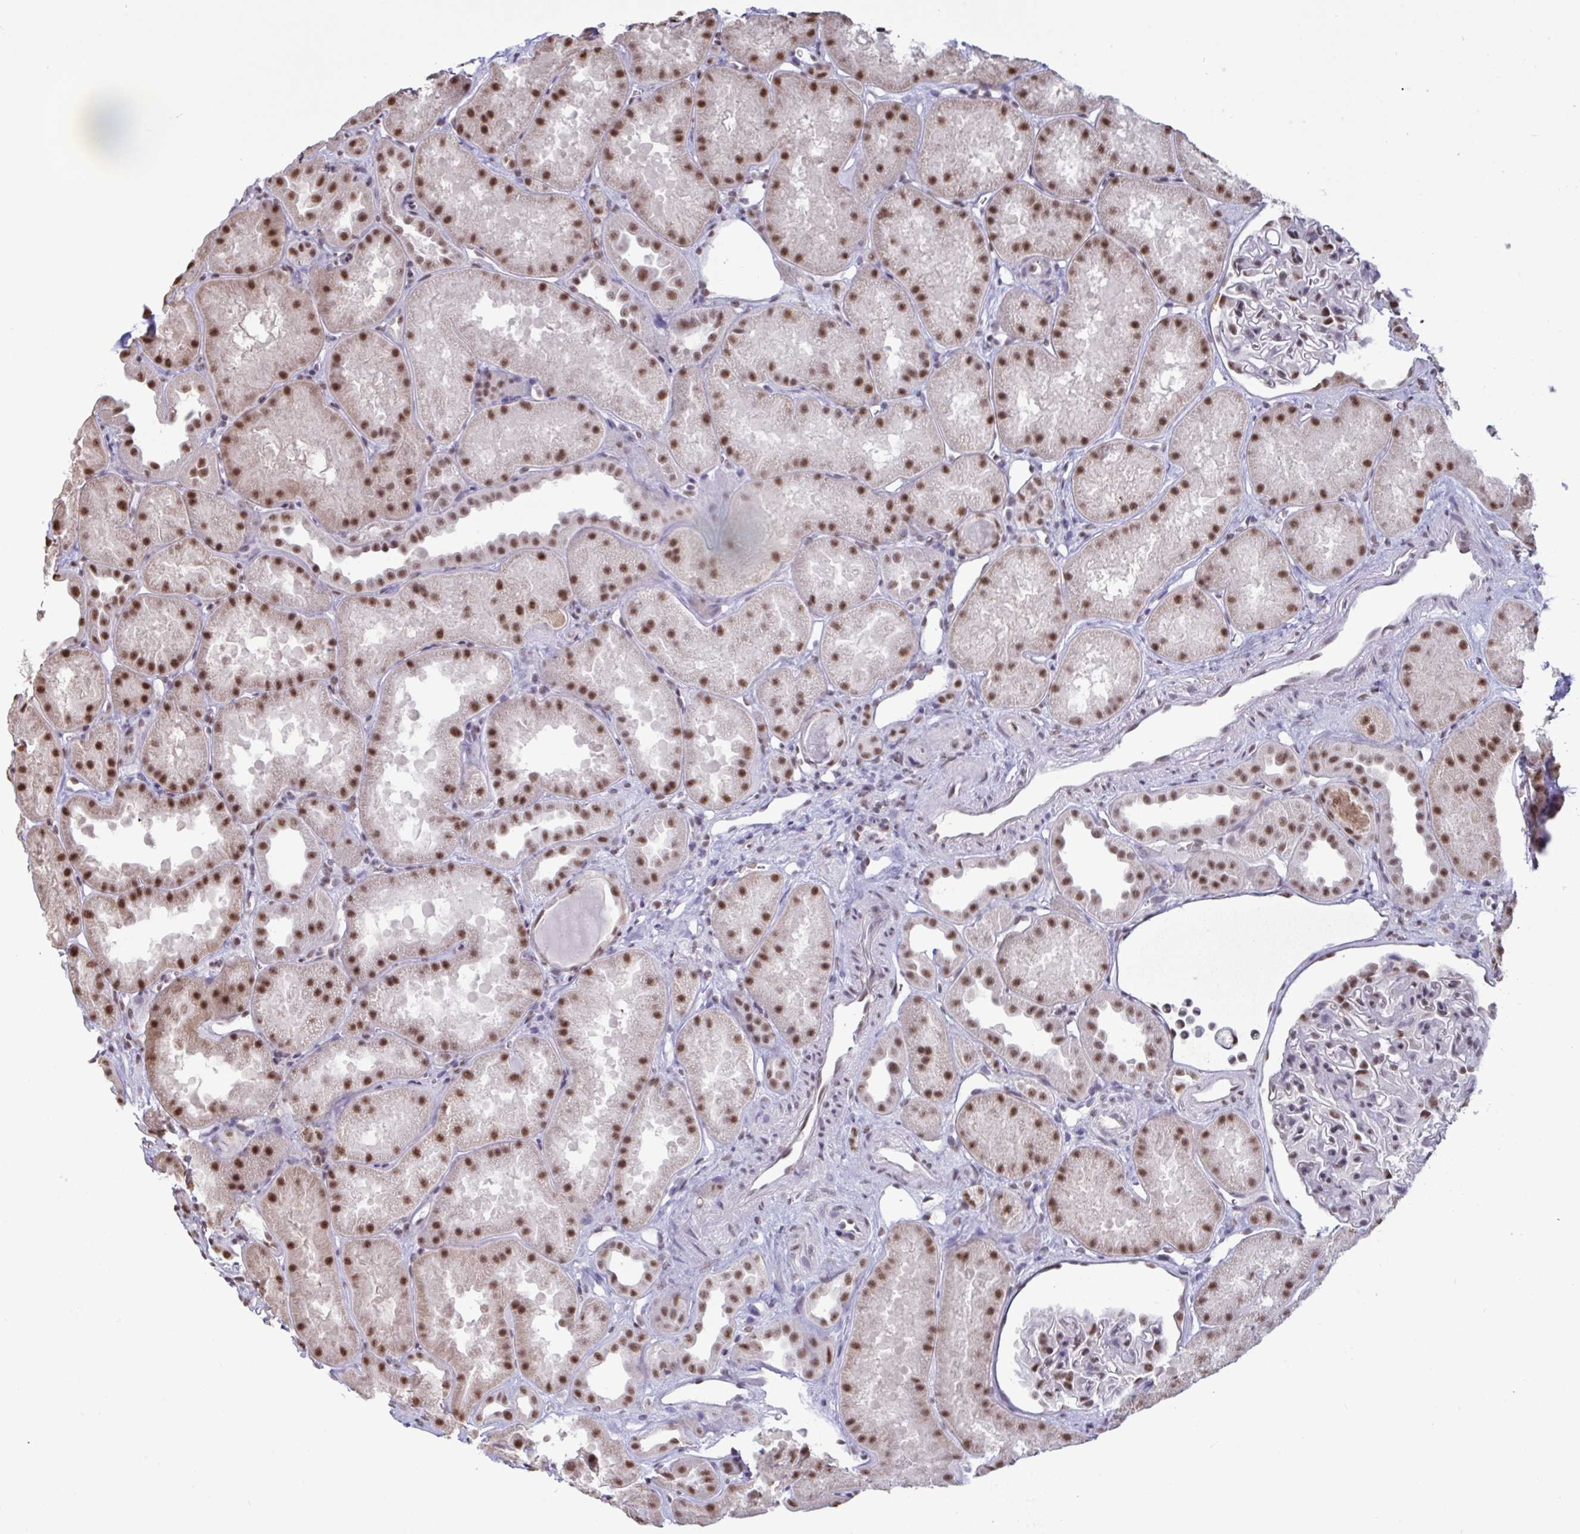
{"staining": {"intensity": "weak", "quantity": ">75%", "location": "nuclear"}, "tissue": "kidney", "cell_type": "Cells in glomeruli", "image_type": "normal", "snomed": [{"axis": "morphology", "description": "Normal tissue, NOS"}, {"axis": "topography", "description": "Kidney"}], "caption": "About >75% of cells in glomeruli in normal human kidney display weak nuclear protein positivity as visualized by brown immunohistochemical staining.", "gene": "PUF60", "patient": {"sex": "male", "age": 61}}